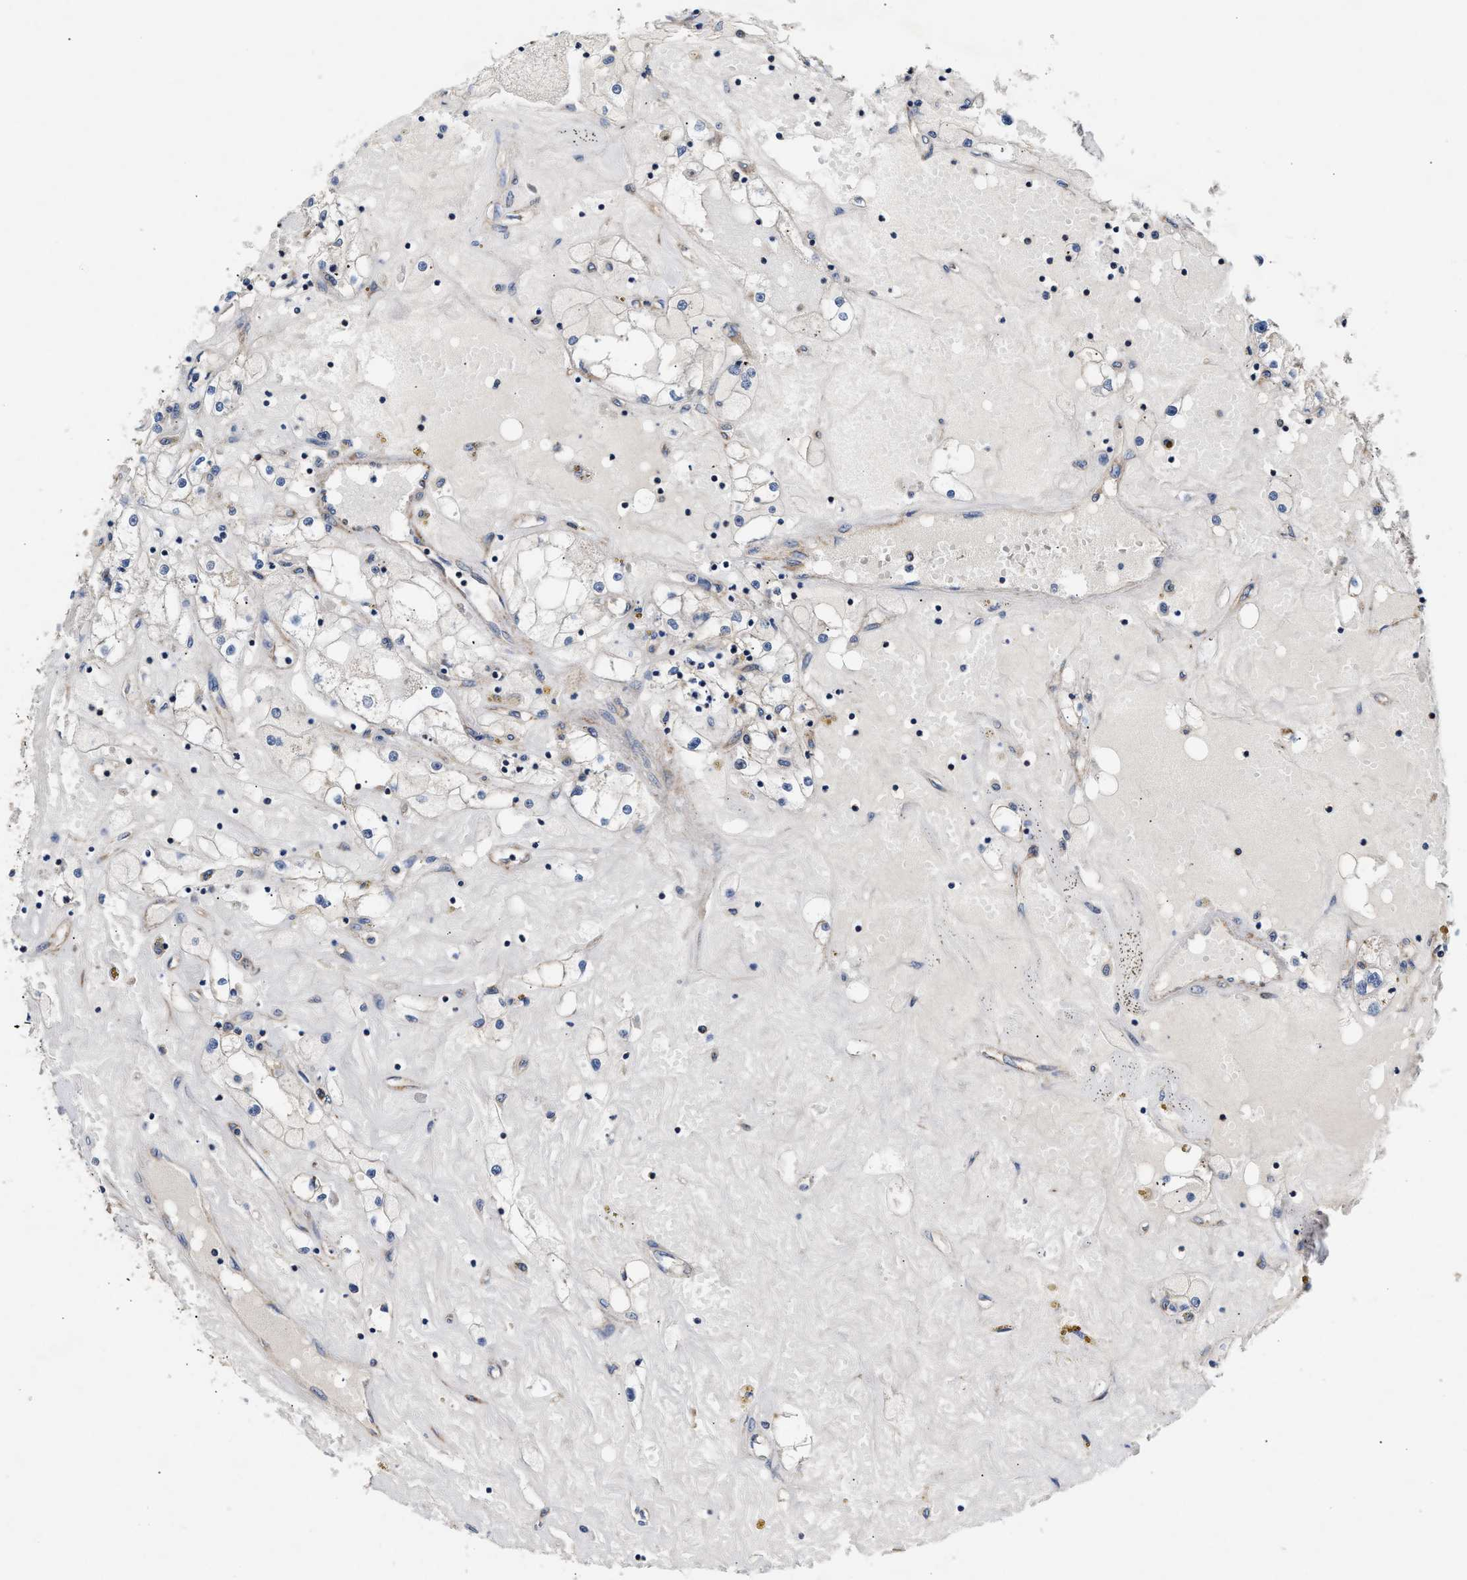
{"staining": {"intensity": "negative", "quantity": "none", "location": "none"}, "tissue": "renal cancer", "cell_type": "Tumor cells", "image_type": "cancer", "snomed": [{"axis": "morphology", "description": "Adenocarcinoma, NOS"}, {"axis": "topography", "description": "Kidney"}], "caption": "Tumor cells show no significant protein positivity in renal adenocarcinoma. (Immunohistochemistry, brightfield microscopy, high magnification).", "gene": "TEX2", "patient": {"sex": "male", "age": 56}}